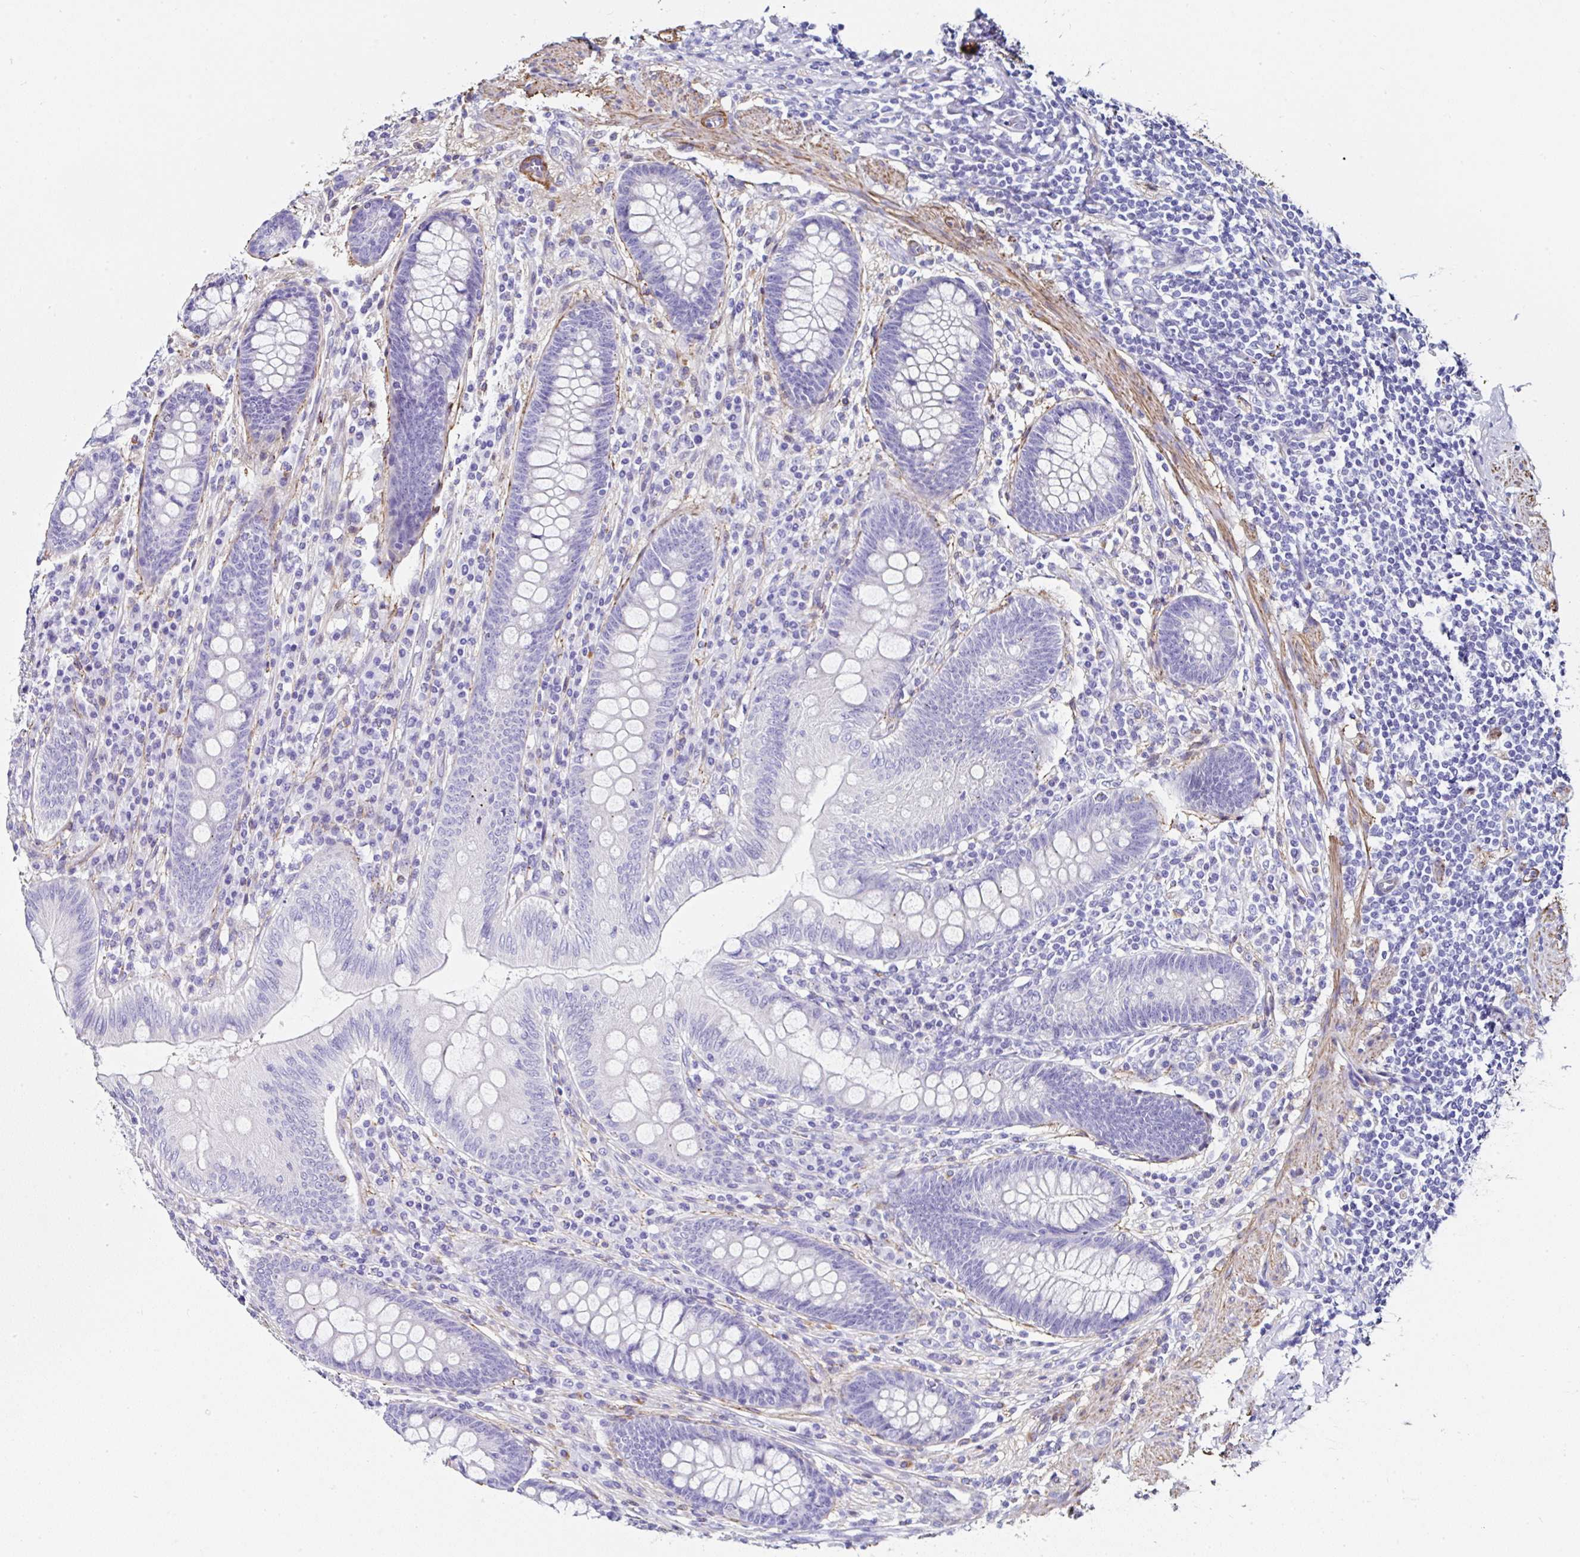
{"staining": {"intensity": "negative", "quantity": "none", "location": "none"}, "tissue": "appendix", "cell_type": "Glandular cells", "image_type": "normal", "snomed": [{"axis": "morphology", "description": "Normal tissue, NOS"}, {"axis": "topography", "description": "Appendix"}], "caption": "This is a histopathology image of IHC staining of normal appendix, which shows no positivity in glandular cells. (IHC, brightfield microscopy, high magnification).", "gene": "PPFIA4", "patient": {"sex": "male", "age": 71}}